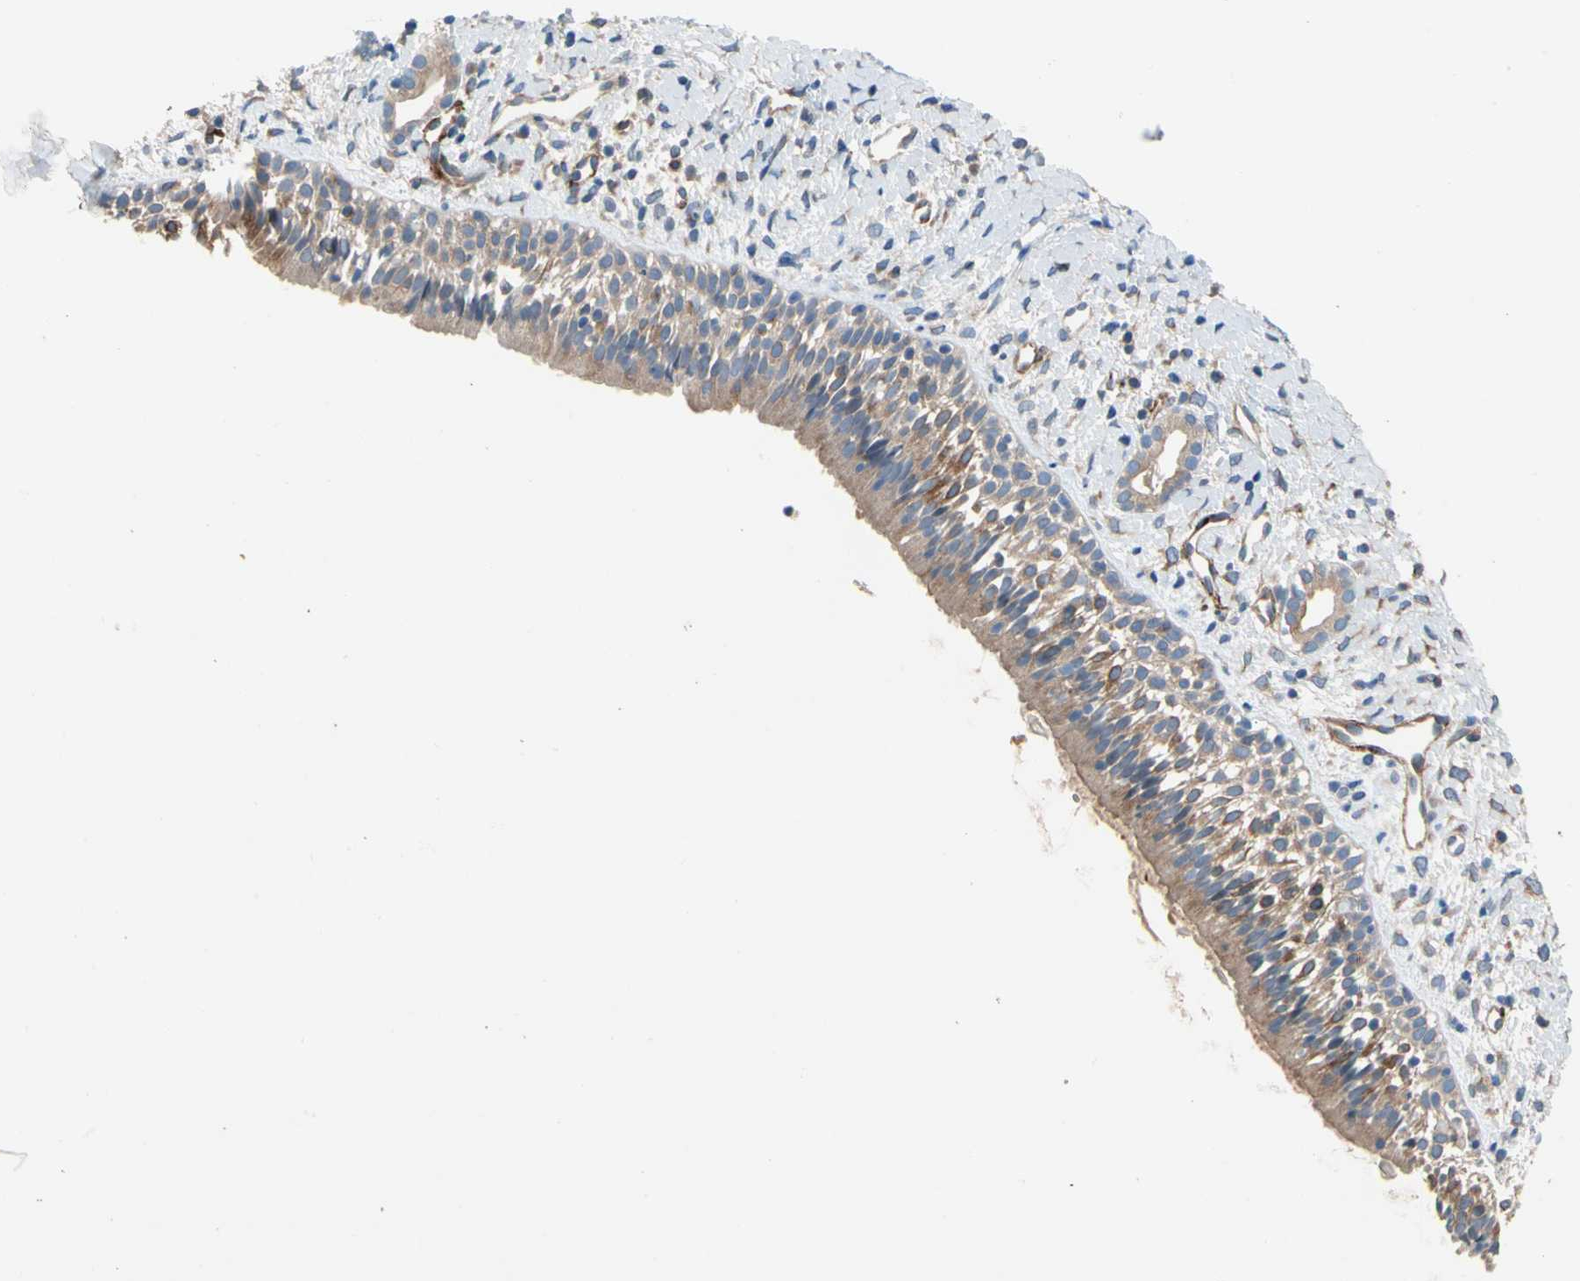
{"staining": {"intensity": "moderate", "quantity": "25%-75%", "location": "cytoplasmic/membranous"}, "tissue": "nasopharynx", "cell_type": "Respiratory epithelial cells", "image_type": "normal", "snomed": [{"axis": "morphology", "description": "Normal tissue, NOS"}, {"axis": "topography", "description": "Nasopharynx"}], "caption": "Approximately 25%-75% of respiratory epithelial cells in benign nasopharynx display moderate cytoplasmic/membranous protein staining as visualized by brown immunohistochemical staining.", "gene": "ENTREP3", "patient": {"sex": "male", "age": 22}}